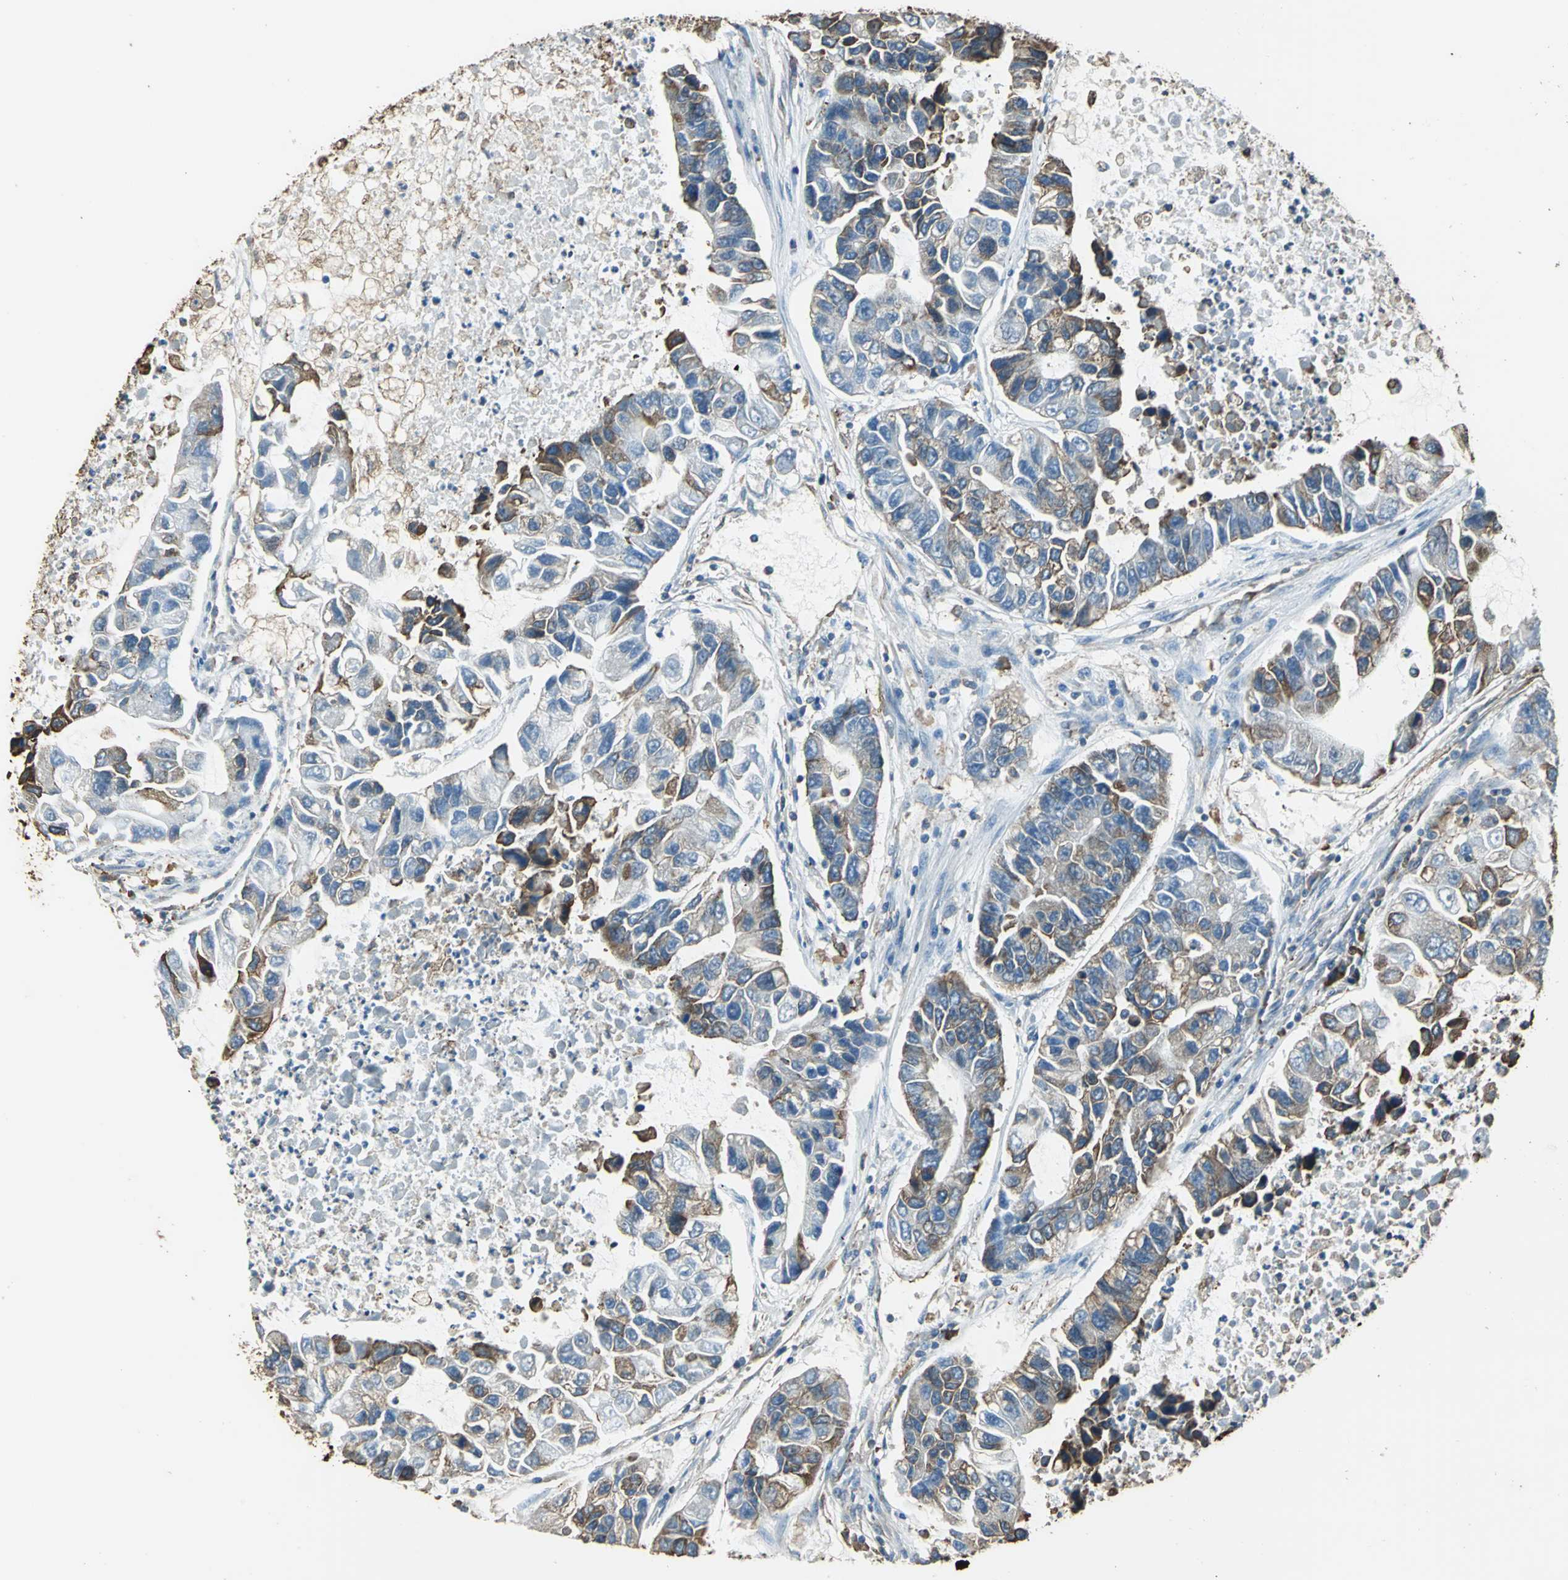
{"staining": {"intensity": "moderate", "quantity": "25%-75%", "location": "cytoplasmic/membranous"}, "tissue": "lung cancer", "cell_type": "Tumor cells", "image_type": "cancer", "snomed": [{"axis": "morphology", "description": "Adenocarcinoma, NOS"}, {"axis": "topography", "description": "Lung"}], "caption": "Protein staining demonstrates moderate cytoplasmic/membranous positivity in about 25%-75% of tumor cells in lung cancer. Immunohistochemistry stains the protein of interest in brown and the nuclei are stained blue.", "gene": "GPANK1", "patient": {"sex": "female", "age": 51}}